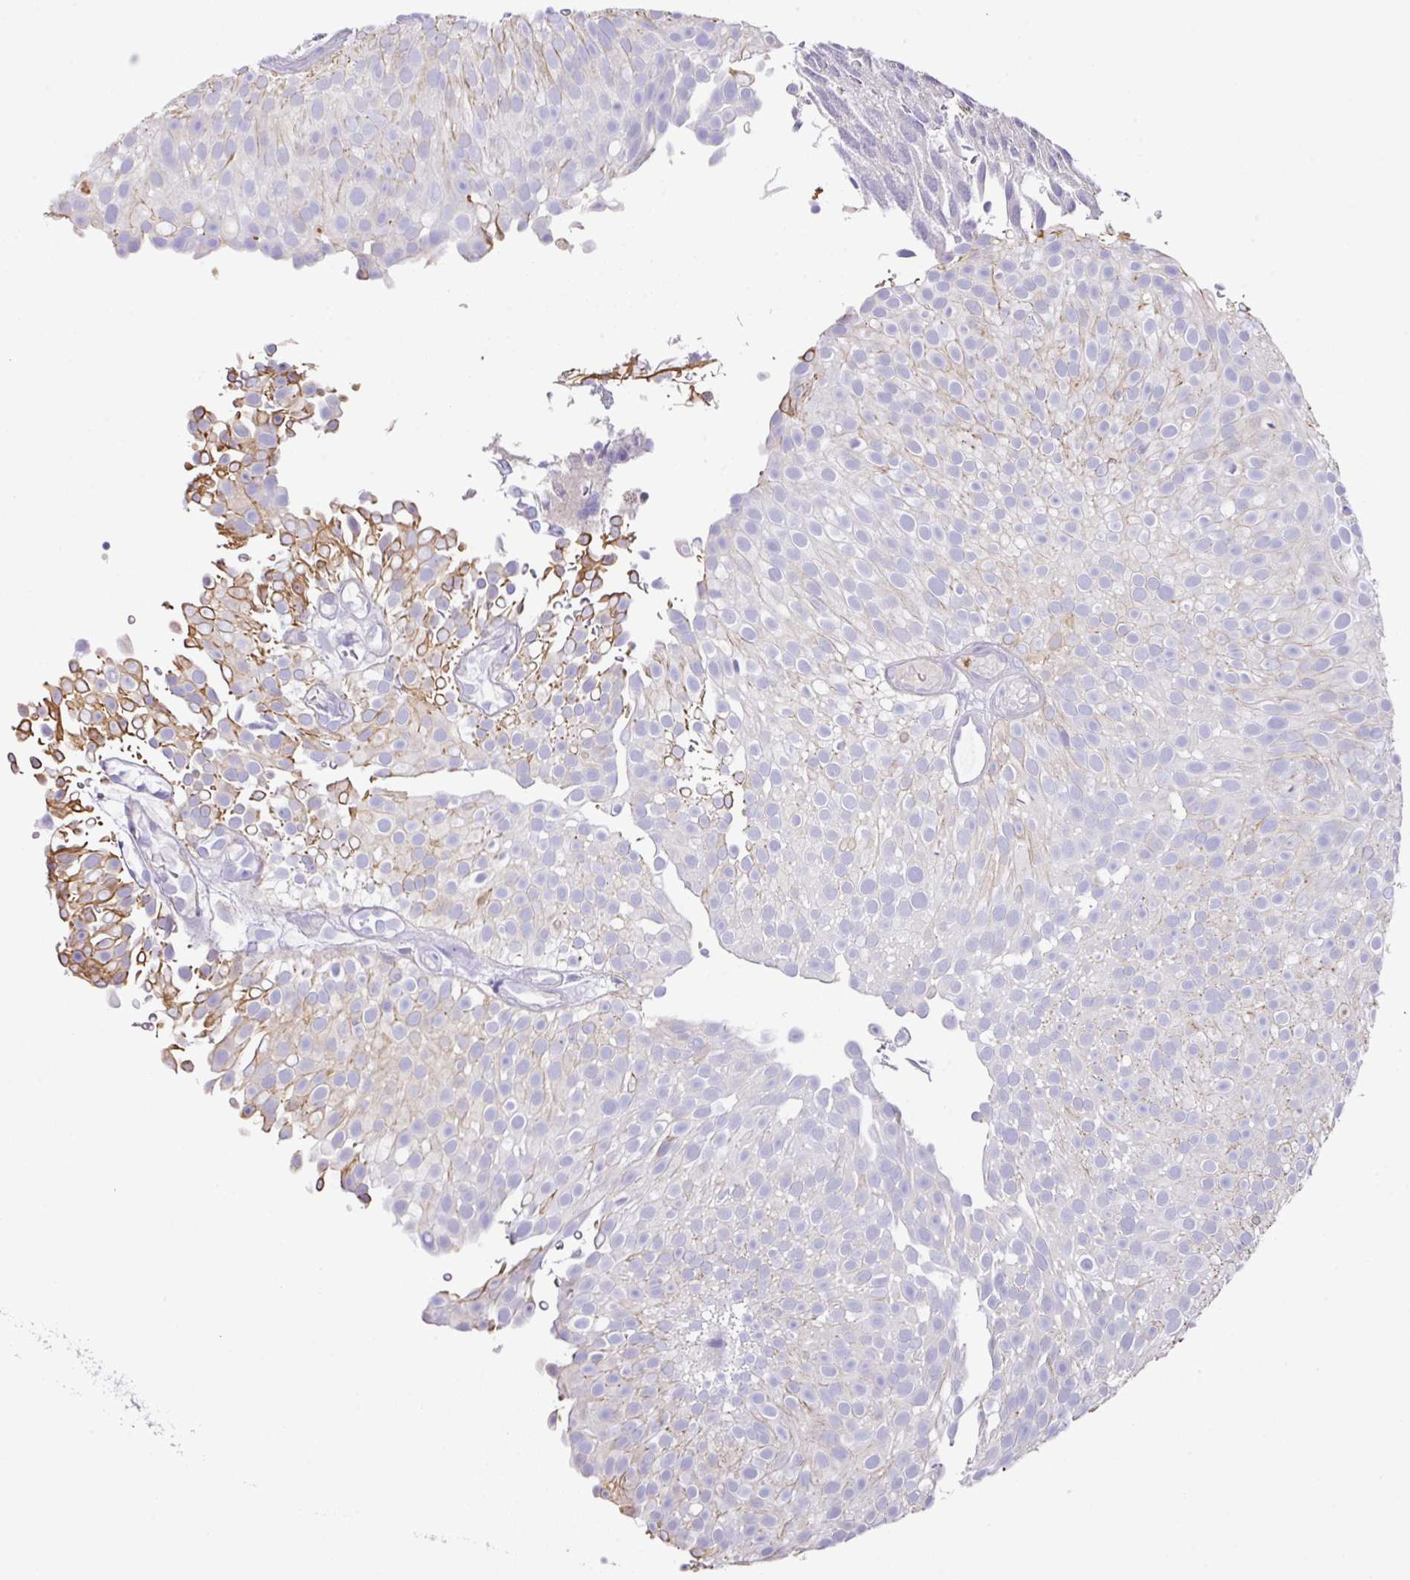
{"staining": {"intensity": "moderate", "quantity": "<25%", "location": "cytoplasmic/membranous"}, "tissue": "urothelial cancer", "cell_type": "Tumor cells", "image_type": "cancer", "snomed": [{"axis": "morphology", "description": "Urothelial carcinoma, Low grade"}, {"axis": "topography", "description": "Urinary bladder"}], "caption": "Tumor cells show low levels of moderate cytoplasmic/membranous expression in approximately <25% of cells in urothelial carcinoma (low-grade).", "gene": "TARM1", "patient": {"sex": "male", "age": 78}}